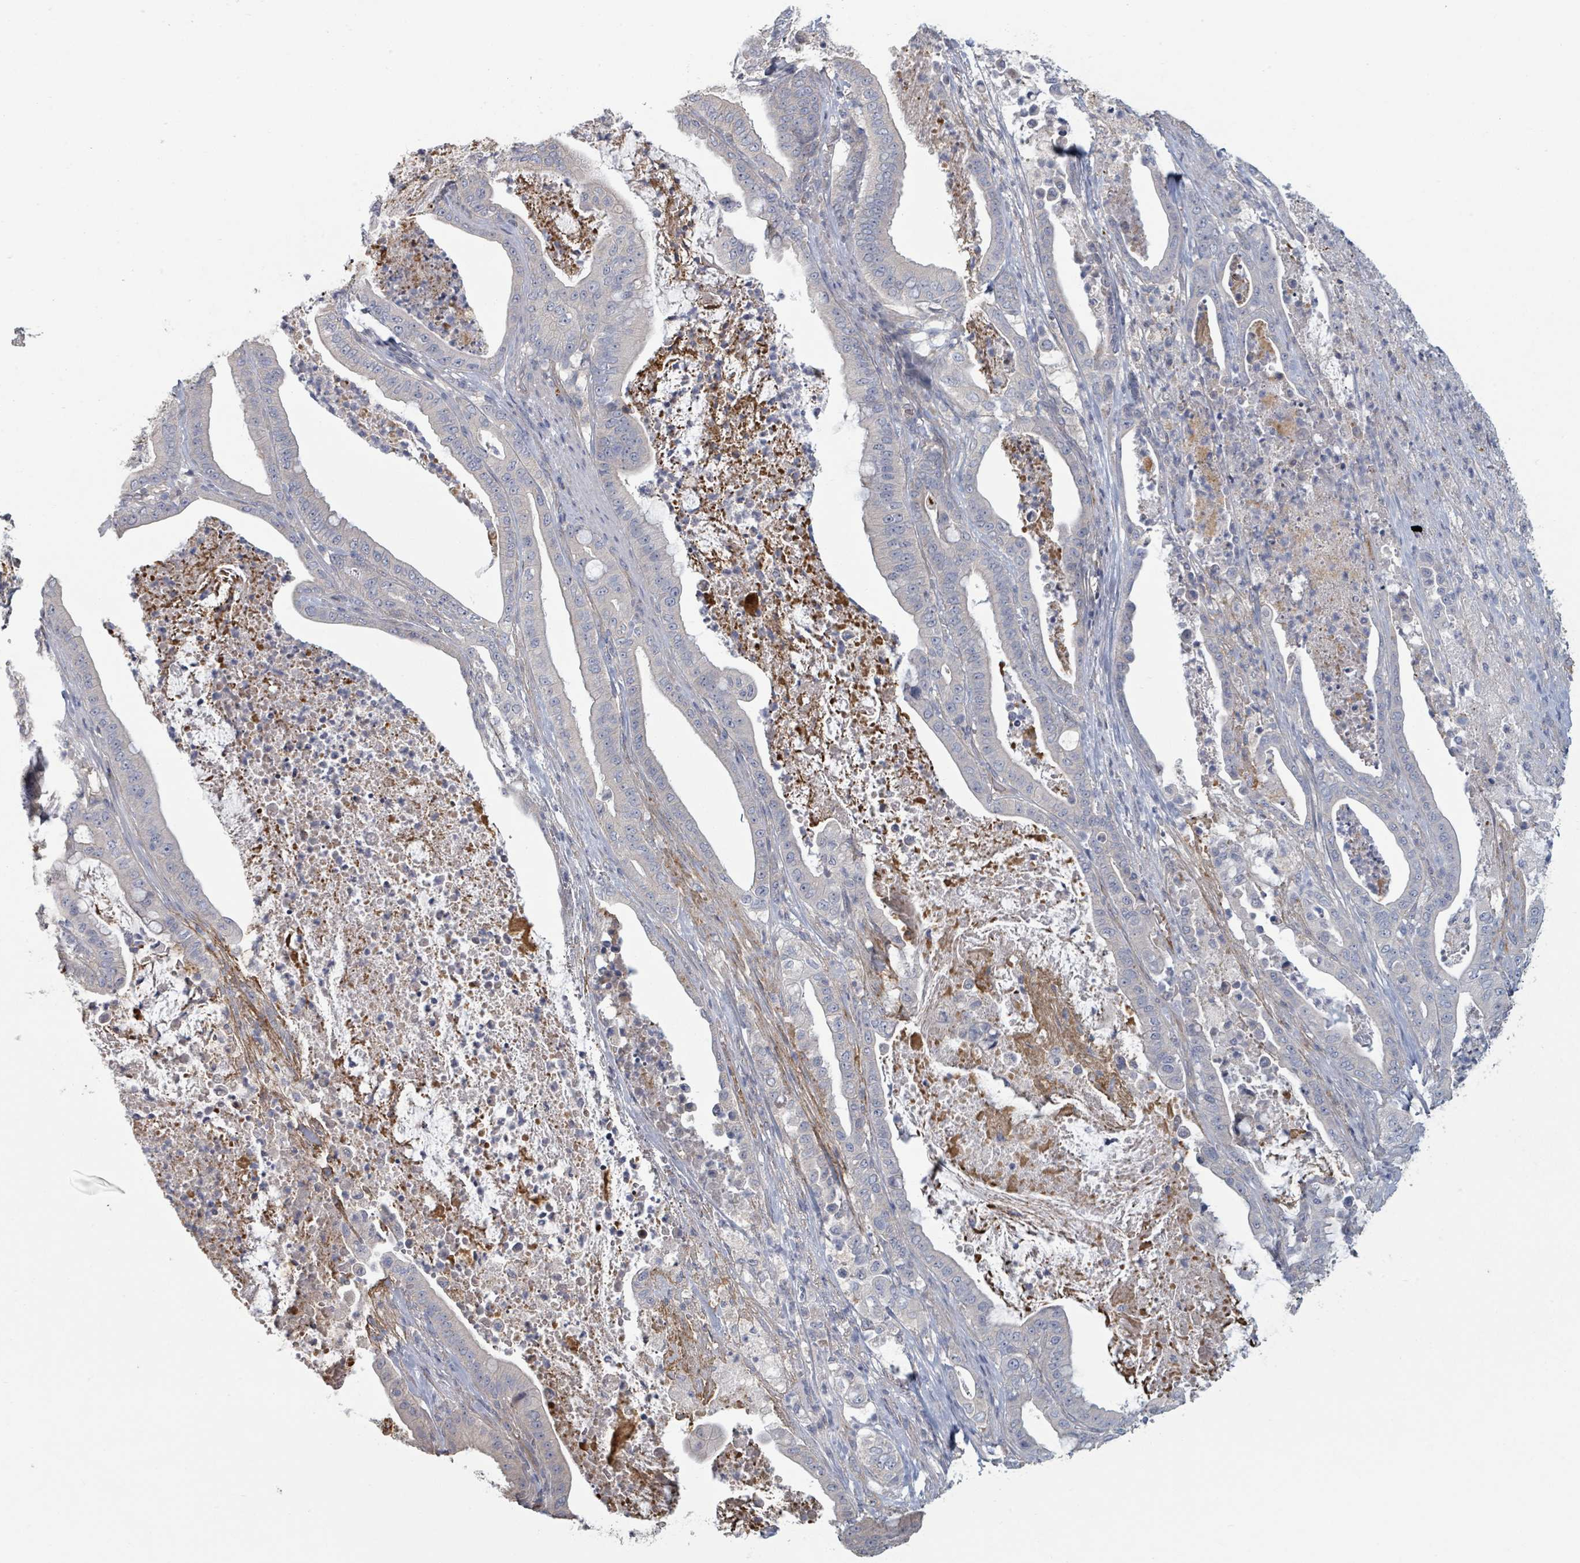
{"staining": {"intensity": "negative", "quantity": "none", "location": "none"}, "tissue": "pancreatic cancer", "cell_type": "Tumor cells", "image_type": "cancer", "snomed": [{"axis": "morphology", "description": "Adenocarcinoma, NOS"}, {"axis": "topography", "description": "Pancreas"}], "caption": "Pancreatic adenocarcinoma was stained to show a protein in brown. There is no significant staining in tumor cells. Brightfield microscopy of IHC stained with DAB (brown) and hematoxylin (blue), captured at high magnification.", "gene": "PLAUR", "patient": {"sex": "male", "age": 71}}